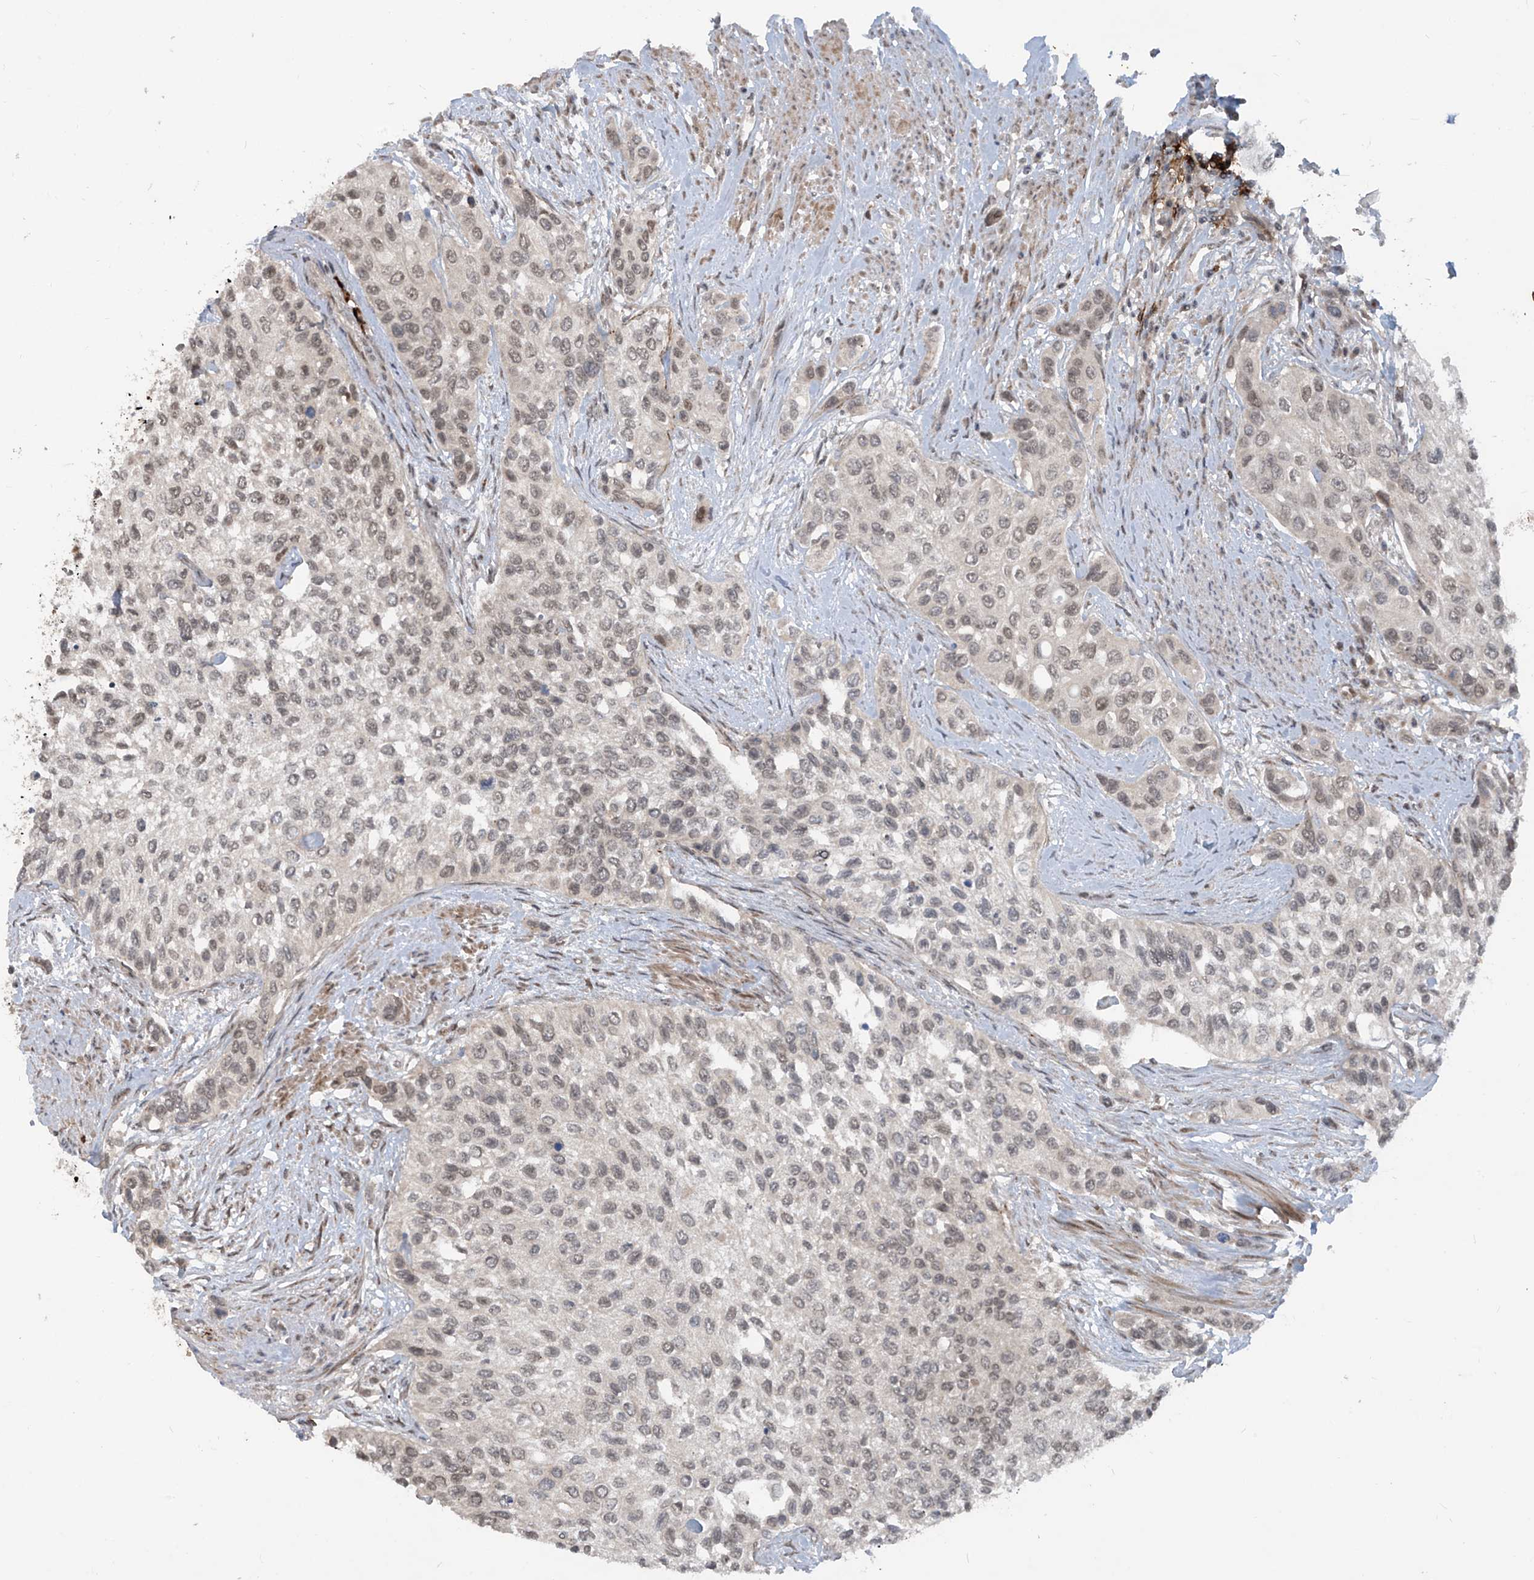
{"staining": {"intensity": "weak", "quantity": ">75%", "location": "nuclear"}, "tissue": "urothelial cancer", "cell_type": "Tumor cells", "image_type": "cancer", "snomed": [{"axis": "morphology", "description": "Normal tissue, NOS"}, {"axis": "morphology", "description": "Urothelial carcinoma, High grade"}, {"axis": "topography", "description": "Vascular tissue"}, {"axis": "topography", "description": "Urinary bladder"}], "caption": "Immunohistochemical staining of urothelial cancer shows weak nuclear protein positivity in approximately >75% of tumor cells.", "gene": "LAGE3", "patient": {"sex": "female", "age": 56}}